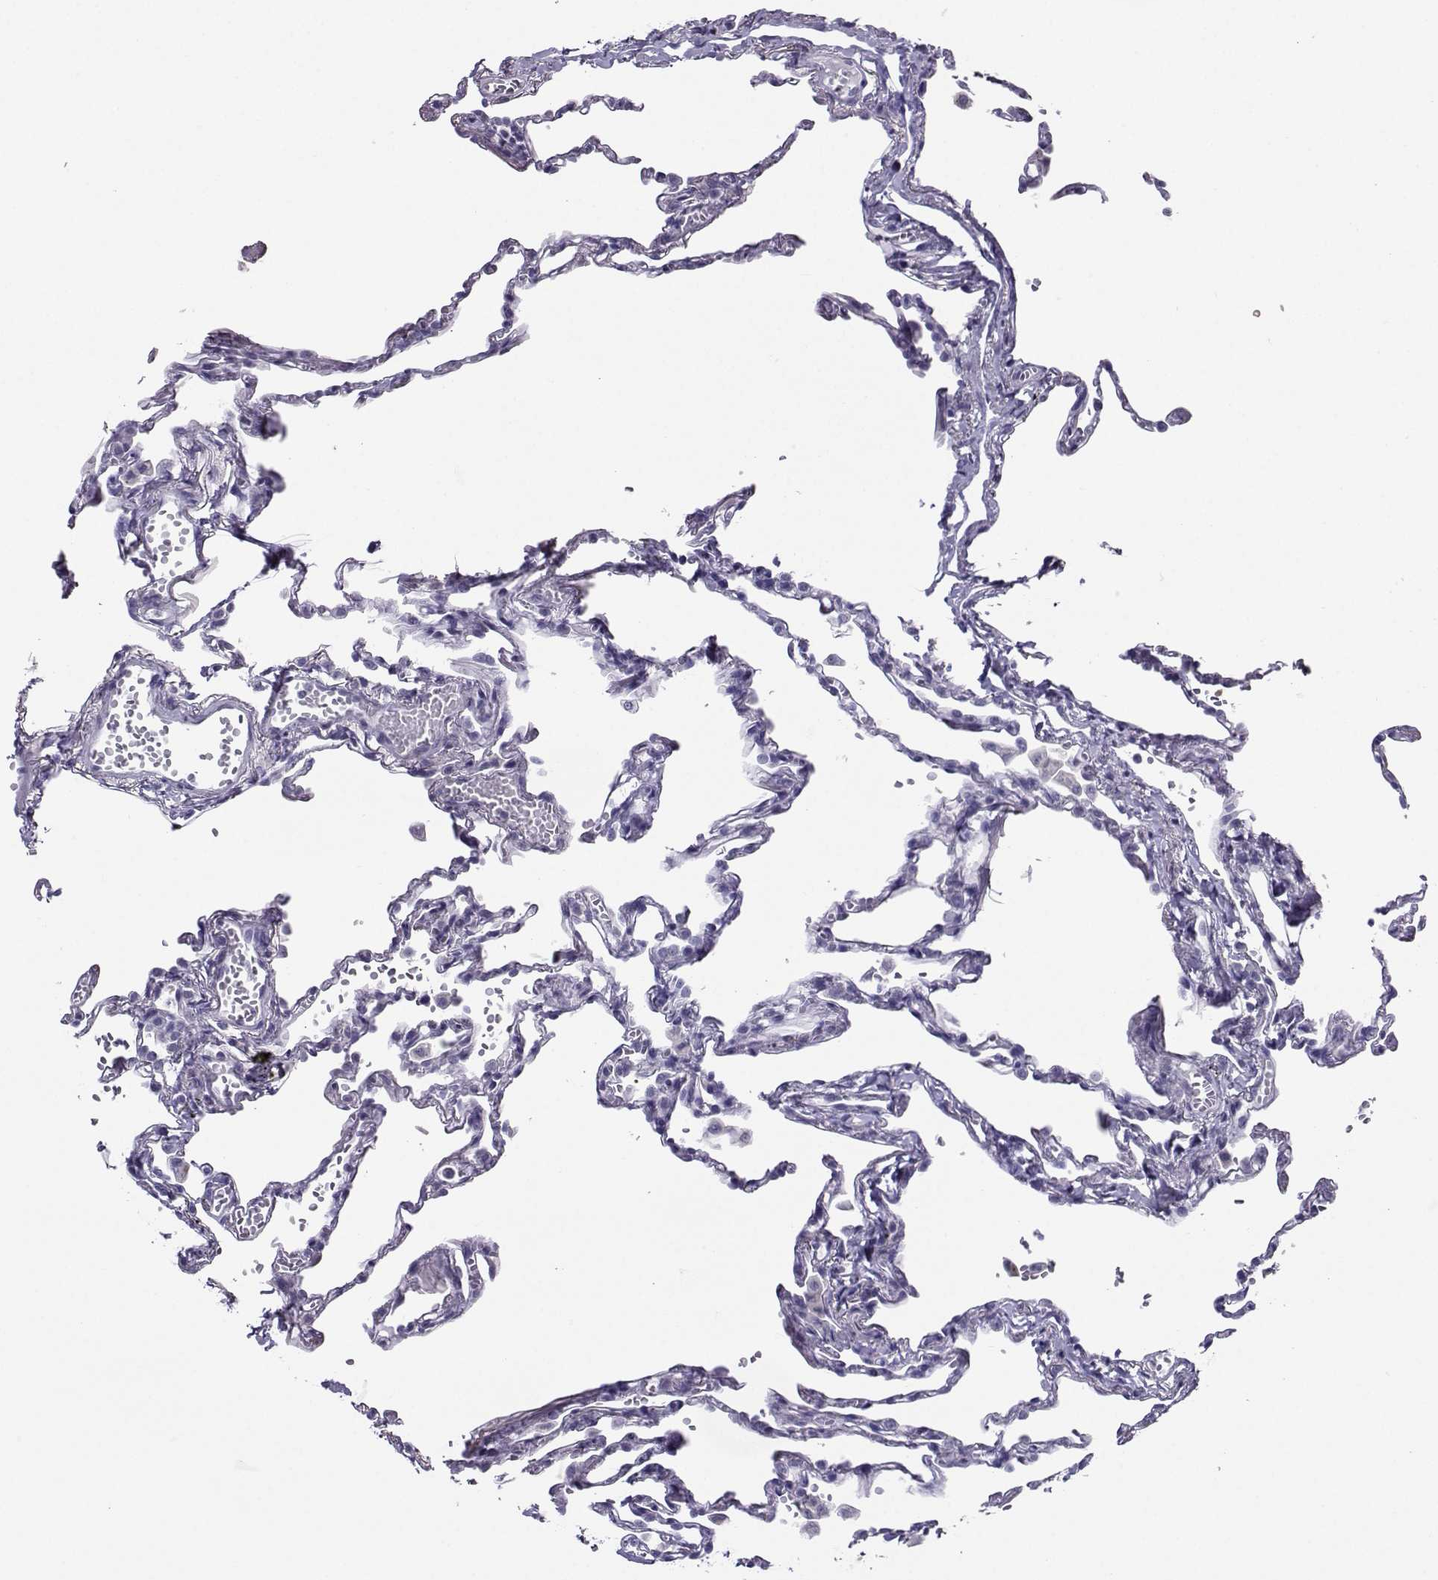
{"staining": {"intensity": "negative", "quantity": "none", "location": "none"}, "tissue": "lung", "cell_type": "Alveolar cells", "image_type": "normal", "snomed": [{"axis": "morphology", "description": "Normal tissue, NOS"}, {"axis": "topography", "description": "Lung"}], "caption": "This is an immunohistochemistry (IHC) image of benign lung. There is no expression in alveolar cells.", "gene": "PGK1", "patient": {"sex": "male", "age": 78}}